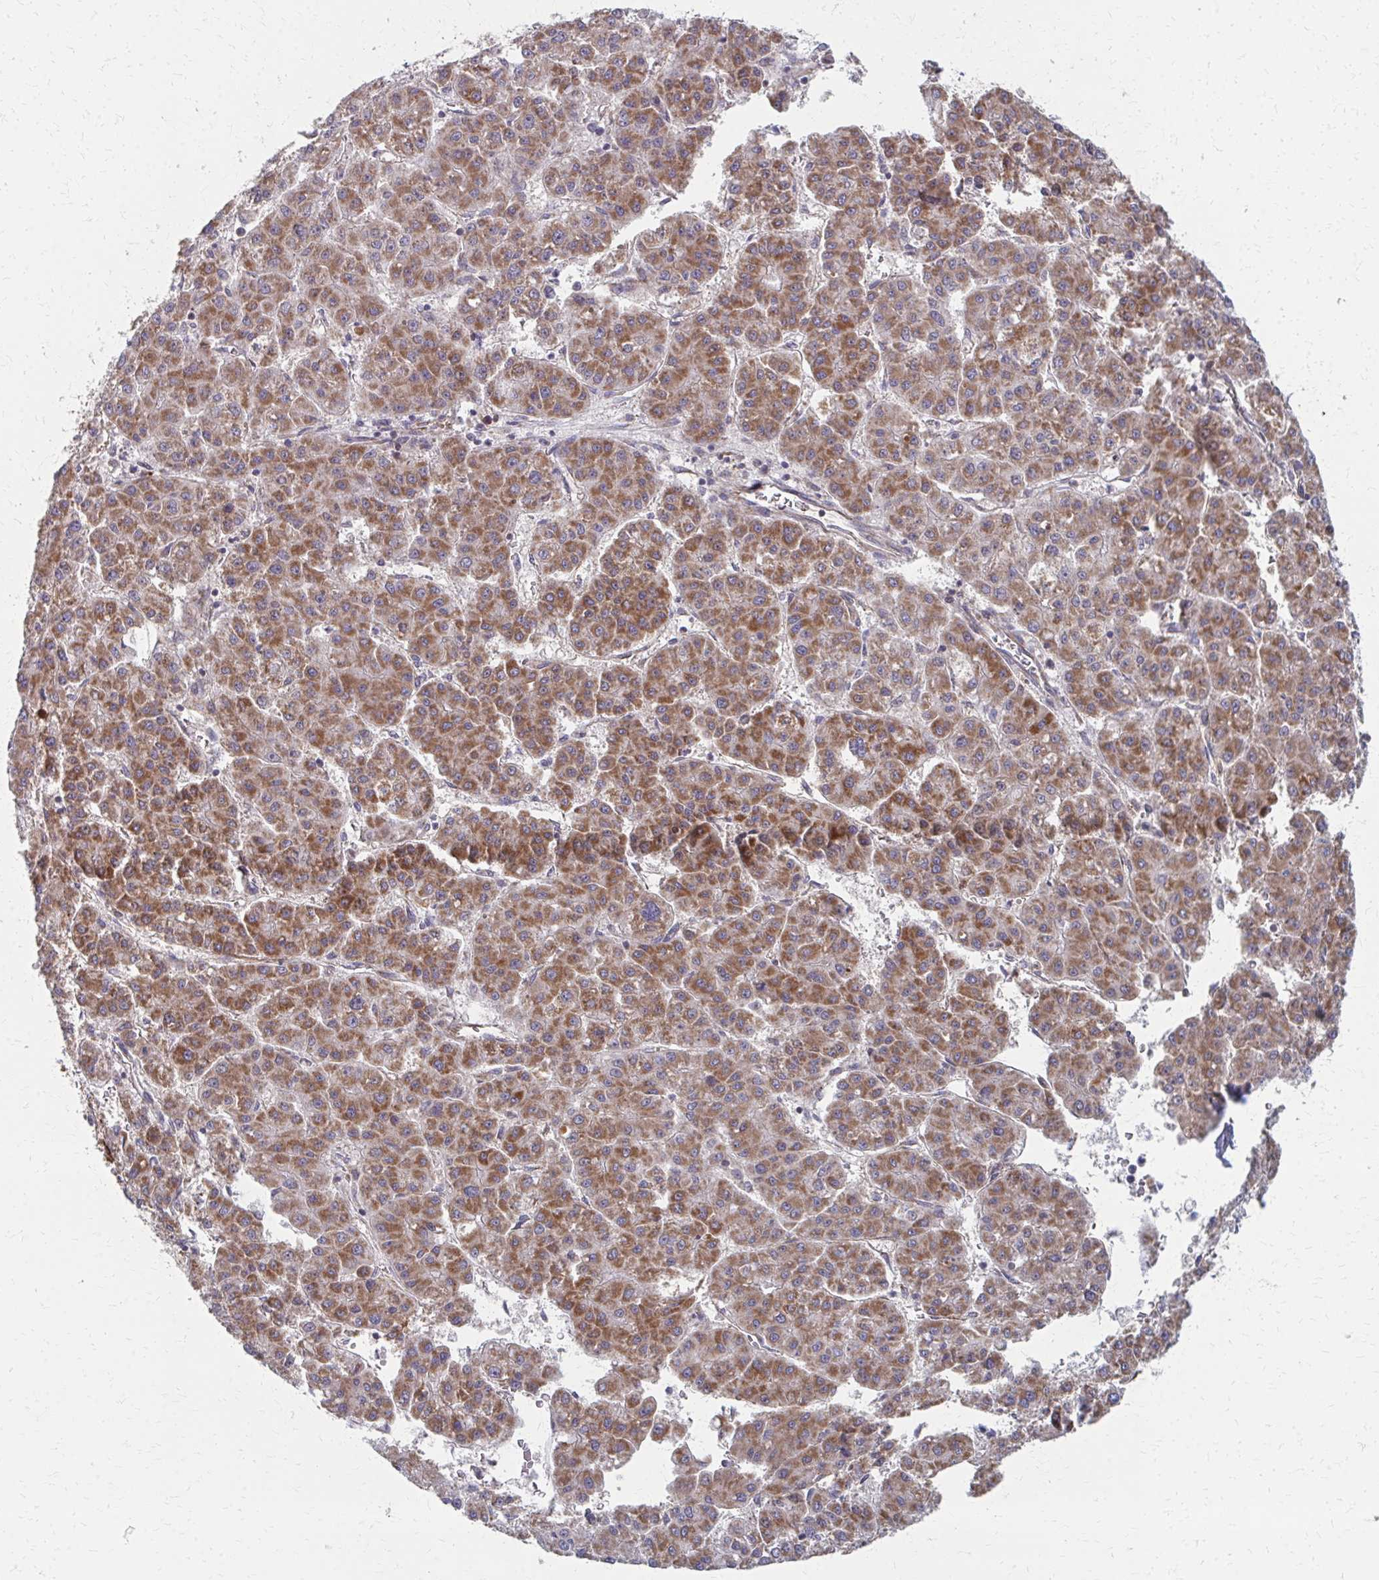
{"staining": {"intensity": "strong", "quantity": ">75%", "location": "cytoplasmic/membranous"}, "tissue": "liver cancer", "cell_type": "Tumor cells", "image_type": "cancer", "snomed": [{"axis": "morphology", "description": "Carcinoma, Hepatocellular, NOS"}, {"axis": "topography", "description": "Liver"}], "caption": "Protein expression analysis of hepatocellular carcinoma (liver) reveals strong cytoplasmic/membranous expression in approximately >75% of tumor cells.", "gene": "FAHD1", "patient": {"sex": "male", "age": 73}}